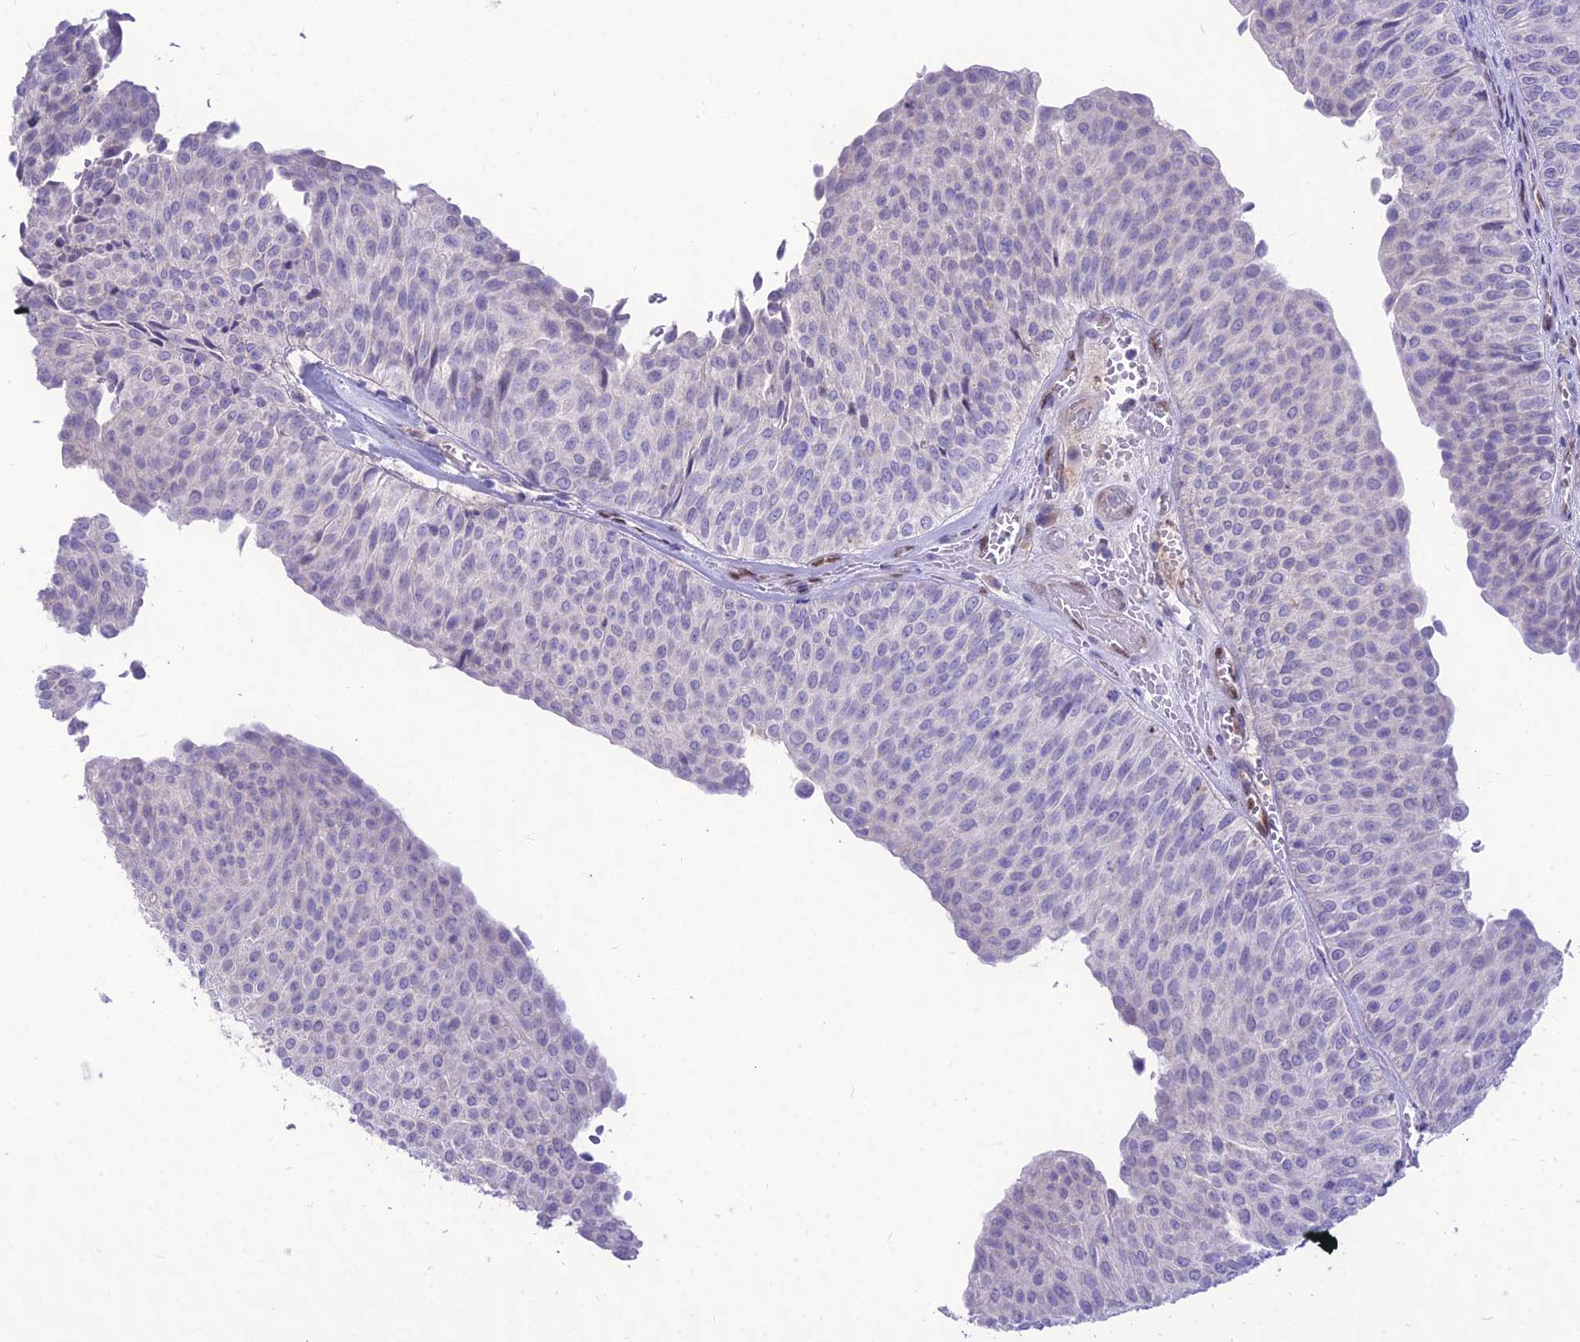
{"staining": {"intensity": "negative", "quantity": "none", "location": "none"}, "tissue": "urothelial cancer", "cell_type": "Tumor cells", "image_type": "cancer", "snomed": [{"axis": "morphology", "description": "Urothelial carcinoma, Low grade"}, {"axis": "topography", "description": "Urinary bladder"}], "caption": "Urothelial cancer was stained to show a protein in brown. There is no significant positivity in tumor cells.", "gene": "NOVA2", "patient": {"sex": "male", "age": 78}}